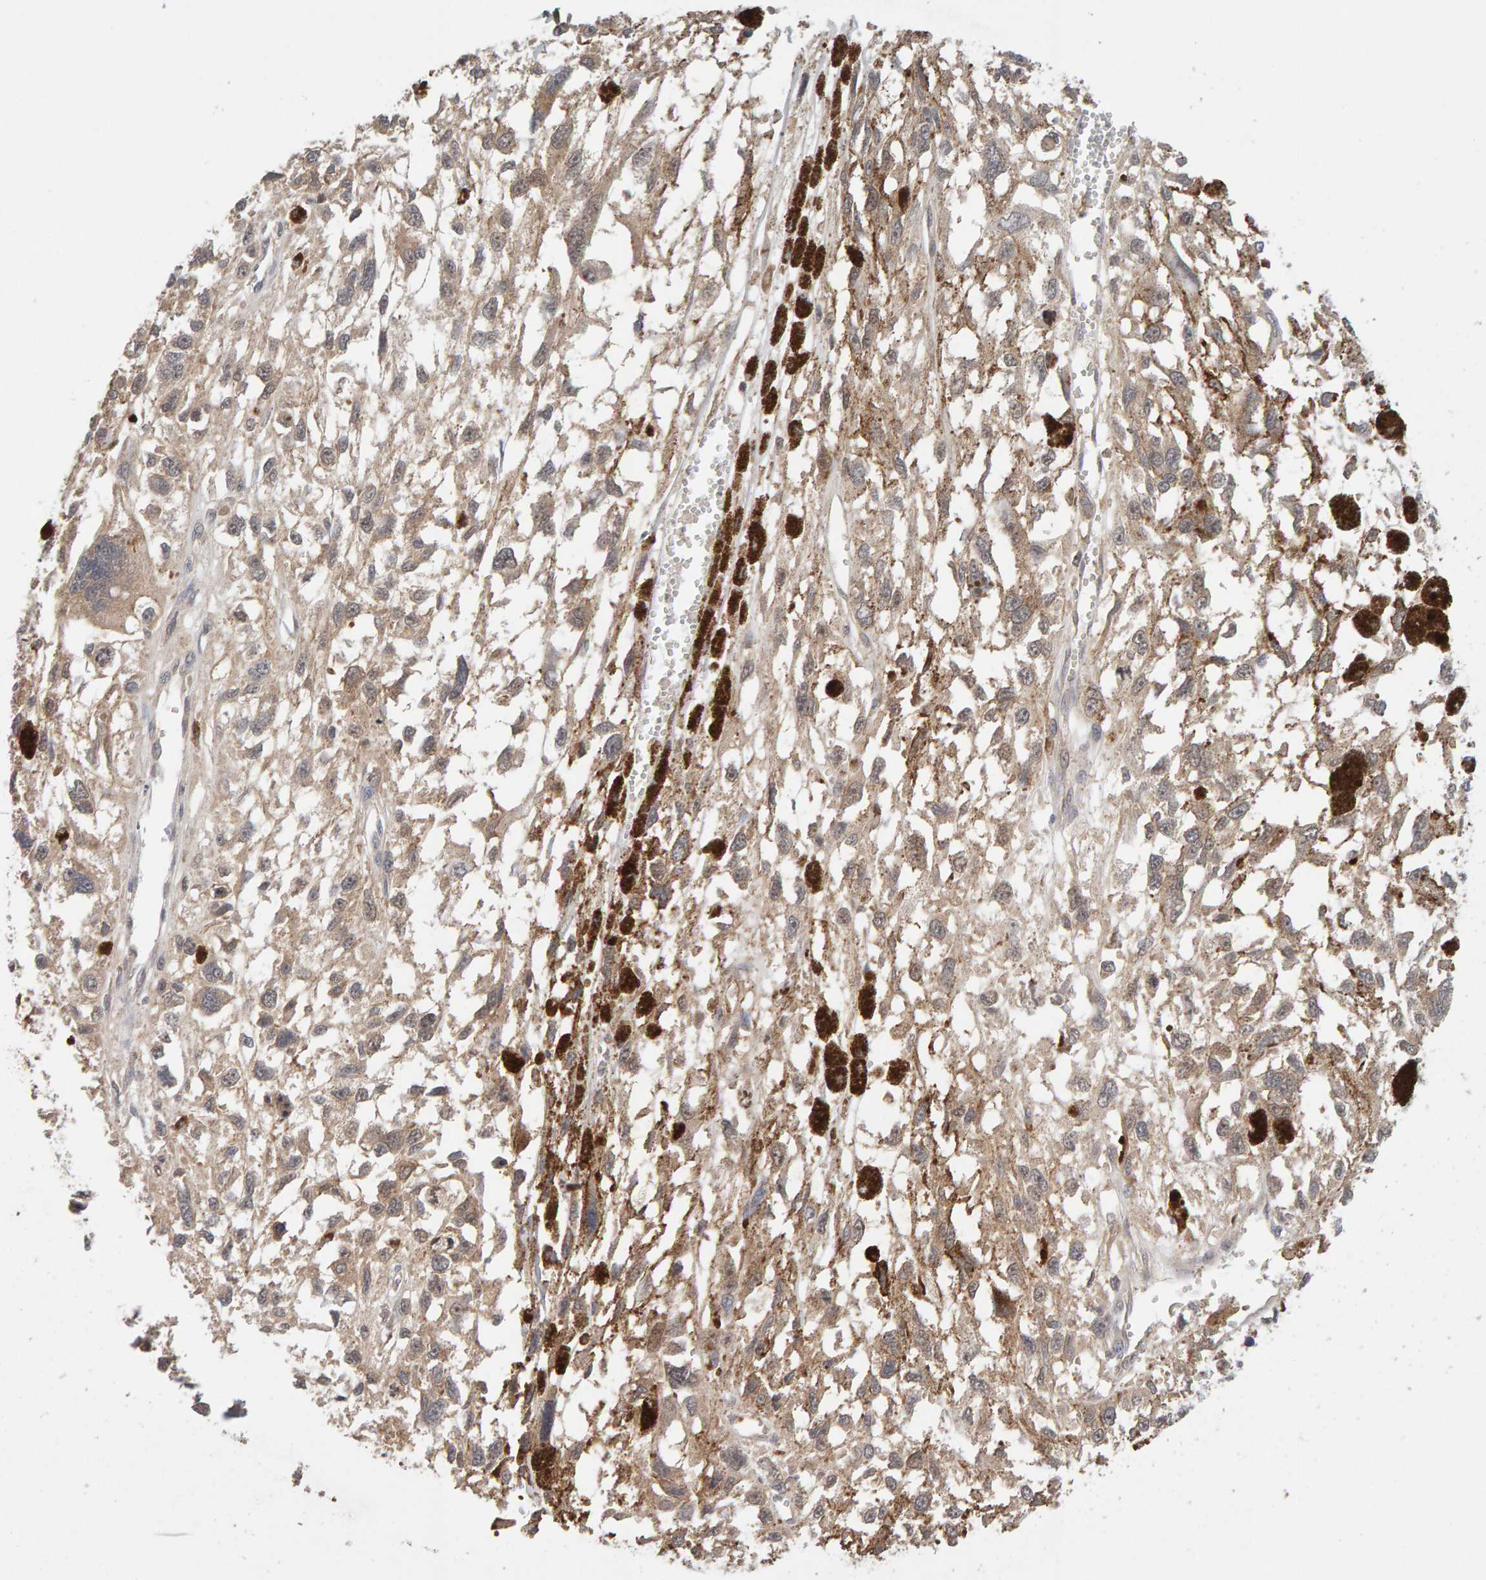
{"staining": {"intensity": "weak", "quantity": ">75%", "location": "cytoplasmic/membranous"}, "tissue": "melanoma", "cell_type": "Tumor cells", "image_type": "cancer", "snomed": [{"axis": "morphology", "description": "Malignant melanoma, Metastatic site"}, {"axis": "topography", "description": "Lymph node"}], "caption": "Immunohistochemical staining of melanoma exhibits low levels of weak cytoplasmic/membranous positivity in approximately >75% of tumor cells. (Brightfield microscopy of DAB IHC at high magnification).", "gene": "DNAJC7", "patient": {"sex": "male", "age": 59}}